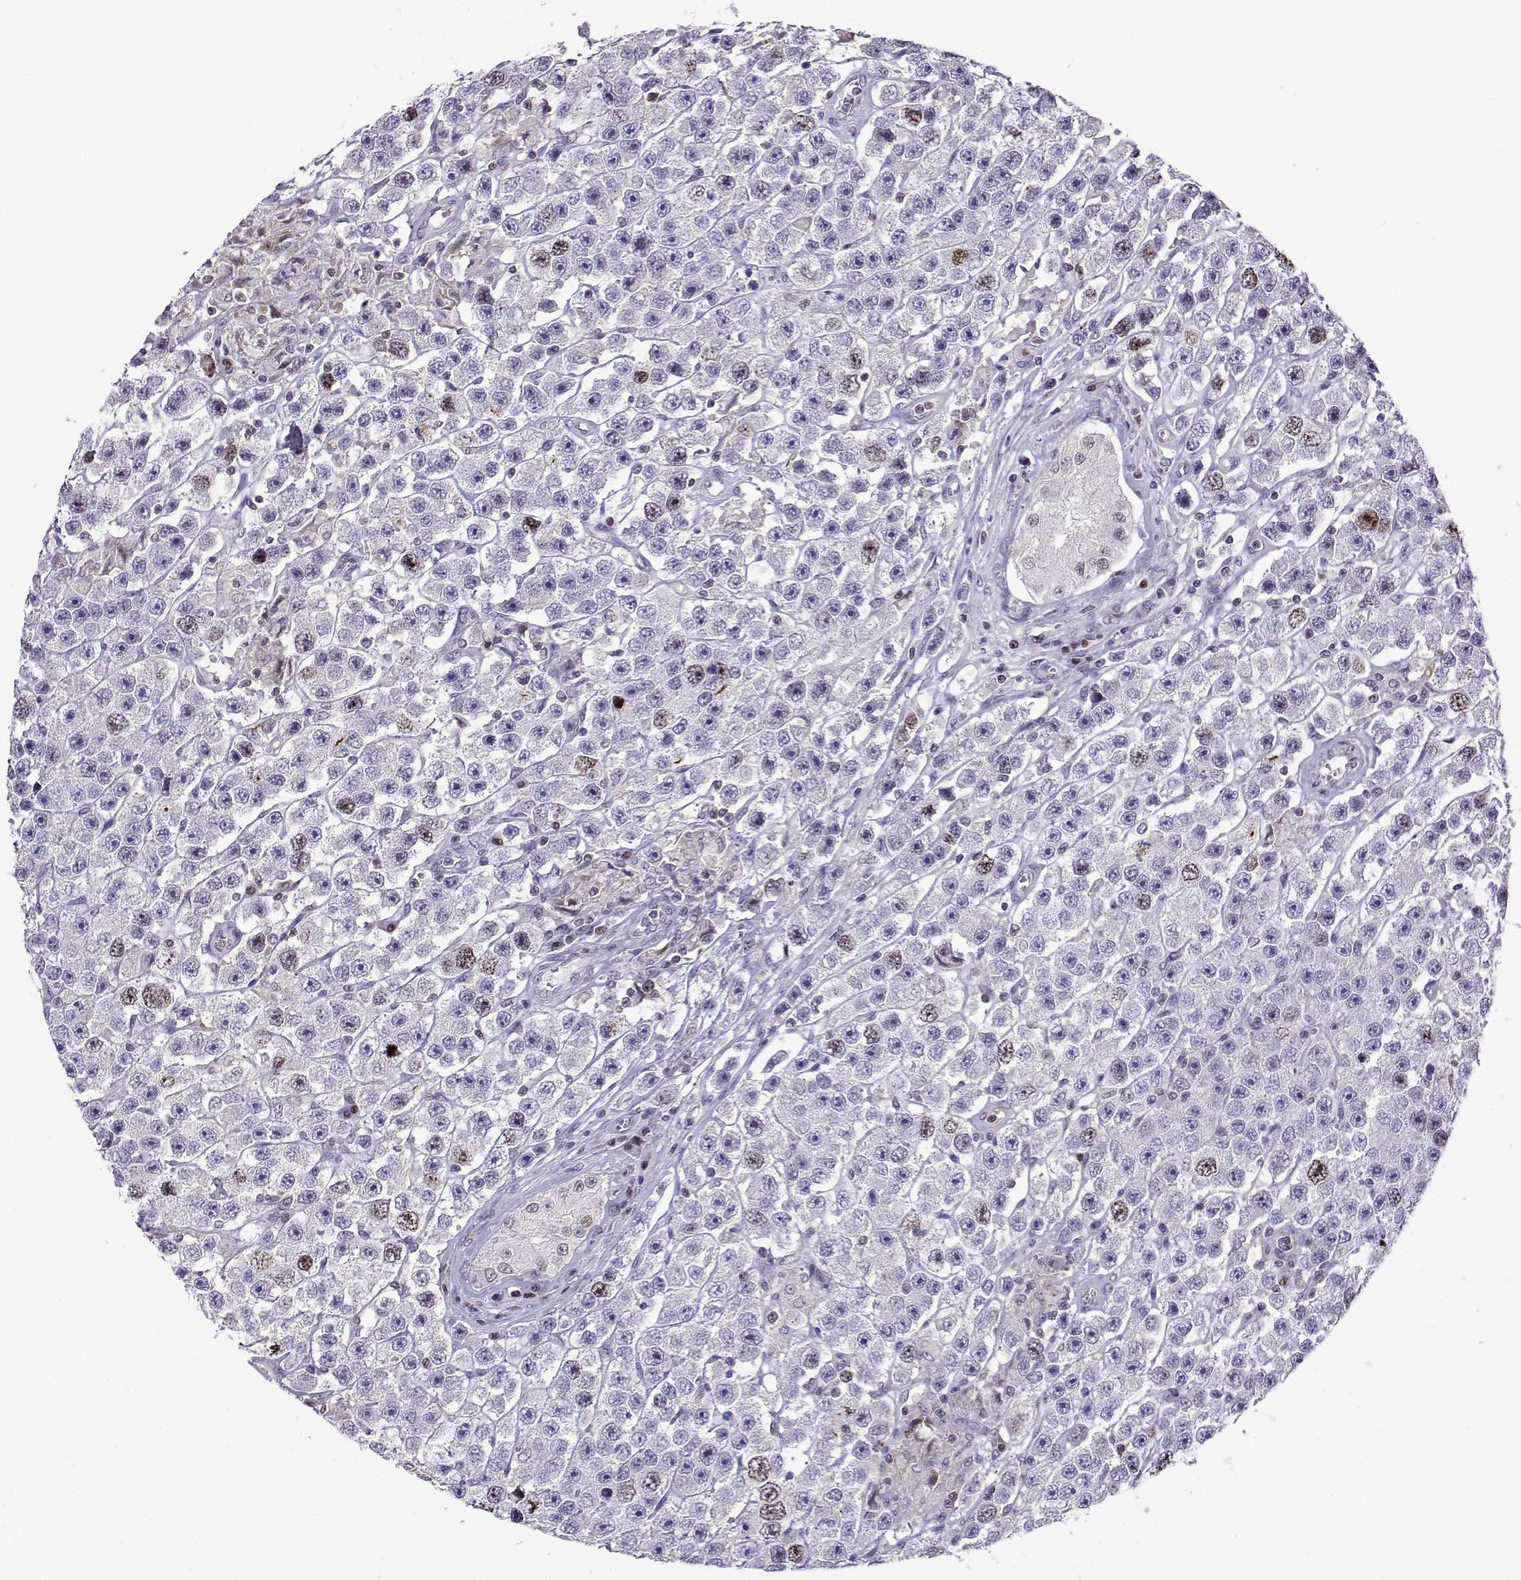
{"staining": {"intensity": "moderate", "quantity": "<25%", "location": "nuclear"}, "tissue": "testis cancer", "cell_type": "Tumor cells", "image_type": "cancer", "snomed": [{"axis": "morphology", "description": "Seminoma, NOS"}, {"axis": "topography", "description": "Testis"}], "caption": "Brown immunohistochemical staining in testis cancer exhibits moderate nuclear staining in approximately <25% of tumor cells.", "gene": "INCENP", "patient": {"sex": "male", "age": 45}}